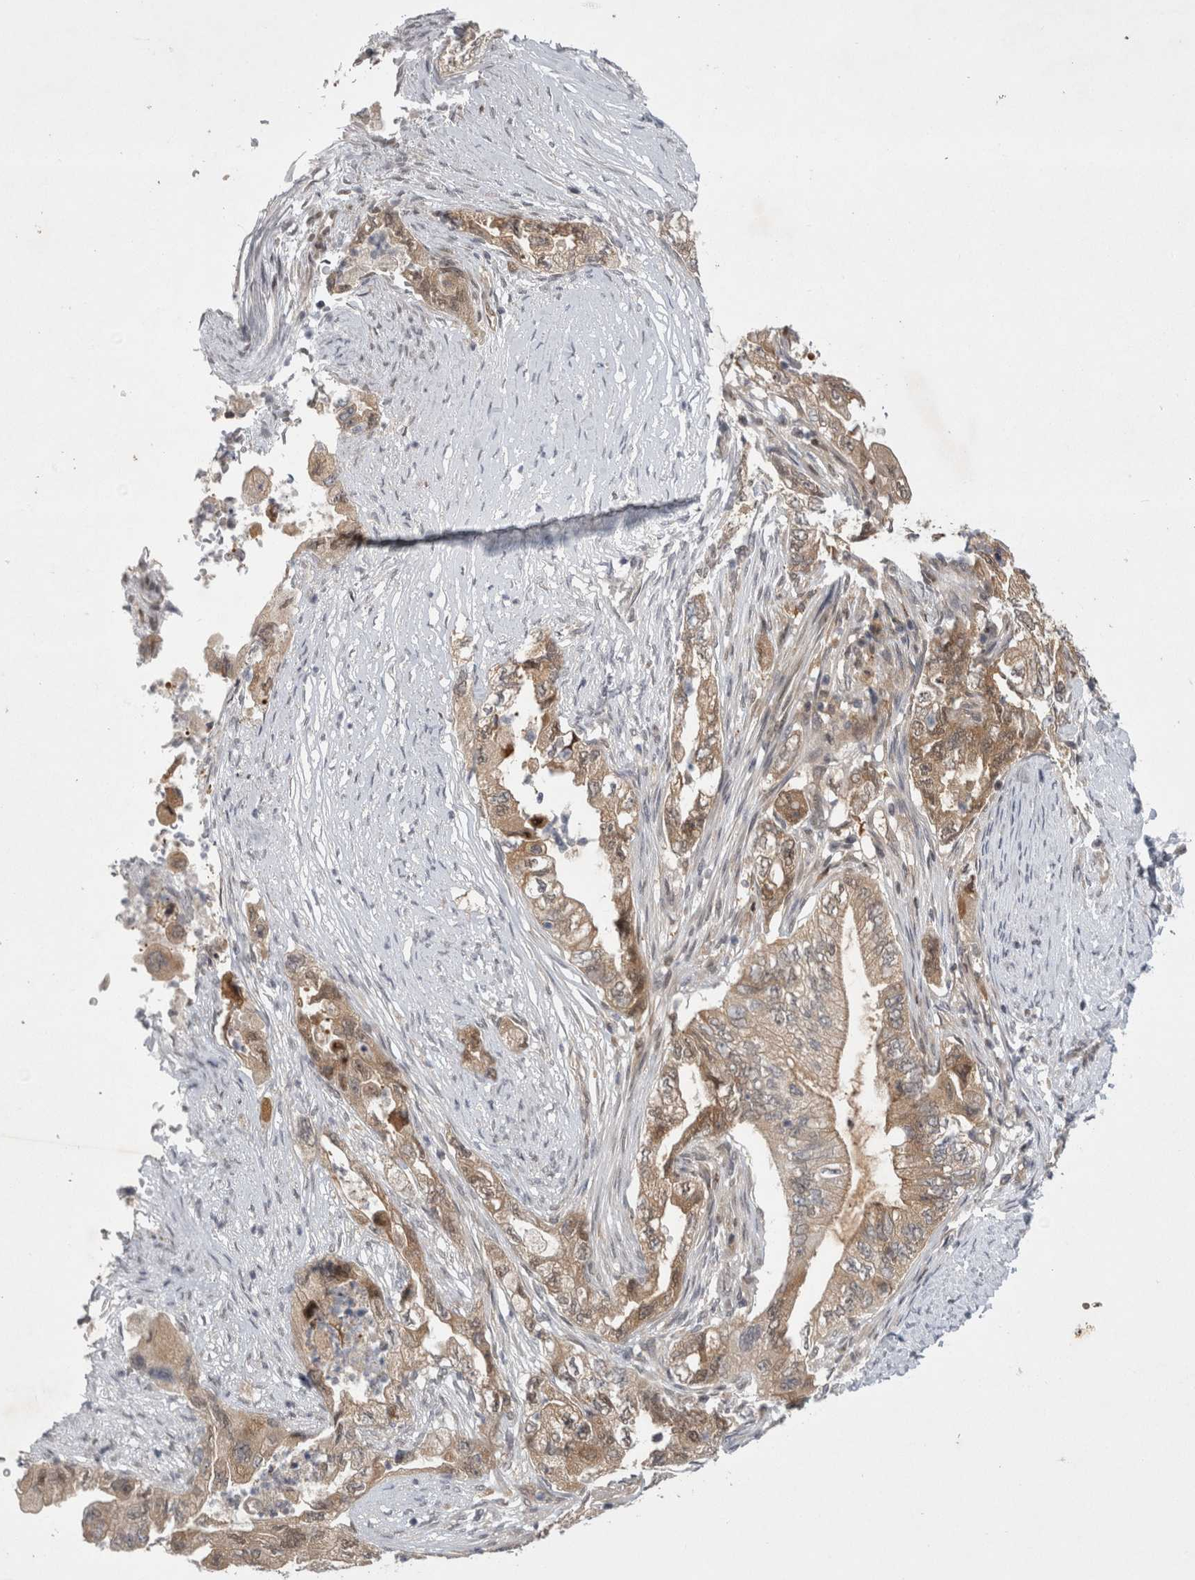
{"staining": {"intensity": "moderate", "quantity": ">75%", "location": "cytoplasmic/membranous"}, "tissue": "pancreatic cancer", "cell_type": "Tumor cells", "image_type": "cancer", "snomed": [{"axis": "morphology", "description": "Adenocarcinoma, NOS"}, {"axis": "topography", "description": "Pancreas"}], "caption": "Immunohistochemistry image of human pancreatic cancer (adenocarcinoma) stained for a protein (brown), which demonstrates medium levels of moderate cytoplasmic/membranous expression in approximately >75% of tumor cells.", "gene": "PSMB2", "patient": {"sex": "female", "age": 73}}